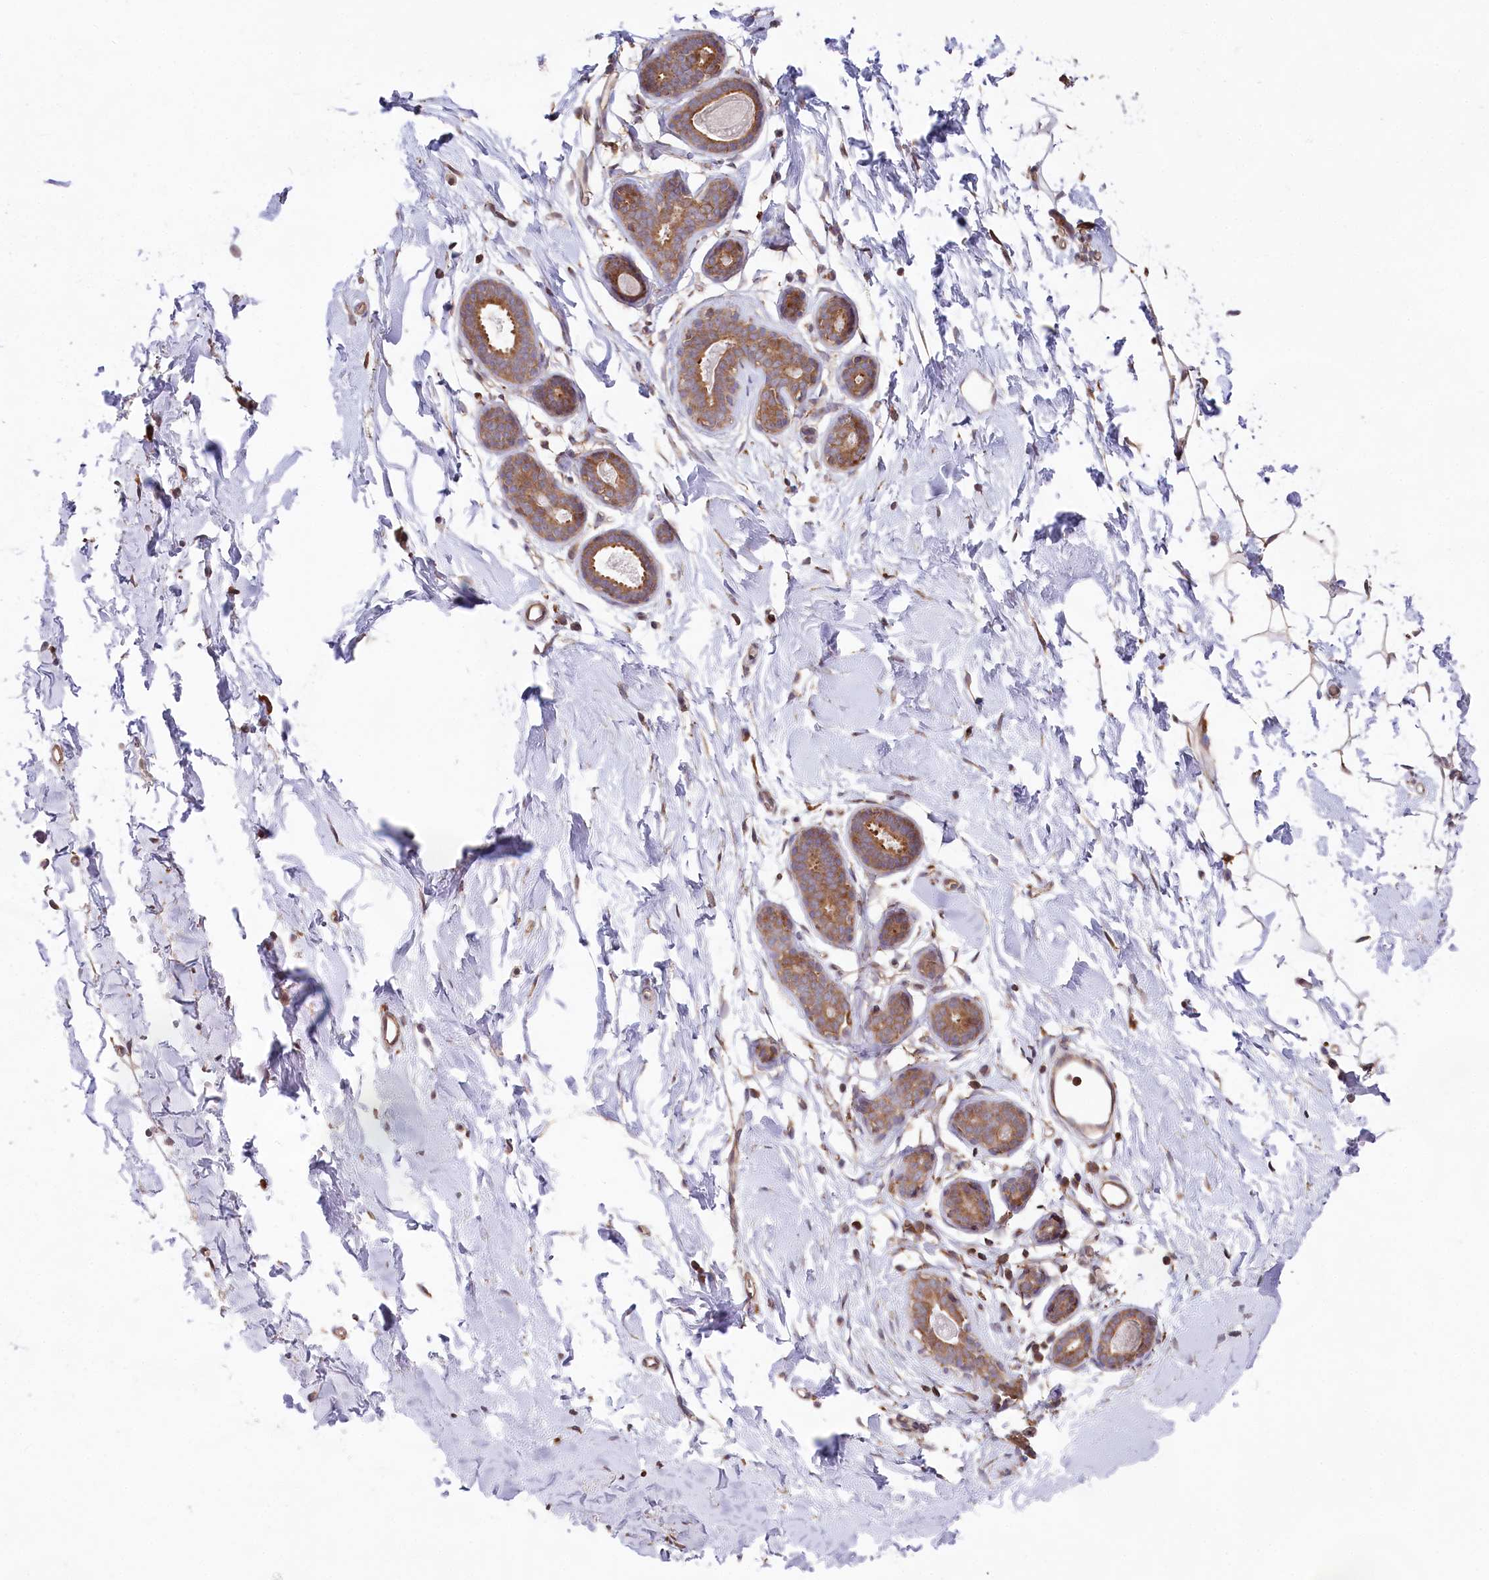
{"staining": {"intensity": "moderate", "quantity": "25%-75%", "location": "cytoplasmic/membranous"}, "tissue": "adipose tissue", "cell_type": "Adipocytes", "image_type": "normal", "snomed": [{"axis": "morphology", "description": "Normal tissue, NOS"}, {"axis": "topography", "description": "Breast"}], "caption": "Immunohistochemical staining of normal adipose tissue displays medium levels of moderate cytoplasmic/membranous staining in approximately 25%-75% of adipocytes. (IHC, brightfield microscopy, high magnification).", "gene": "PPP1R21", "patient": {"sex": "female", "age": 23}}